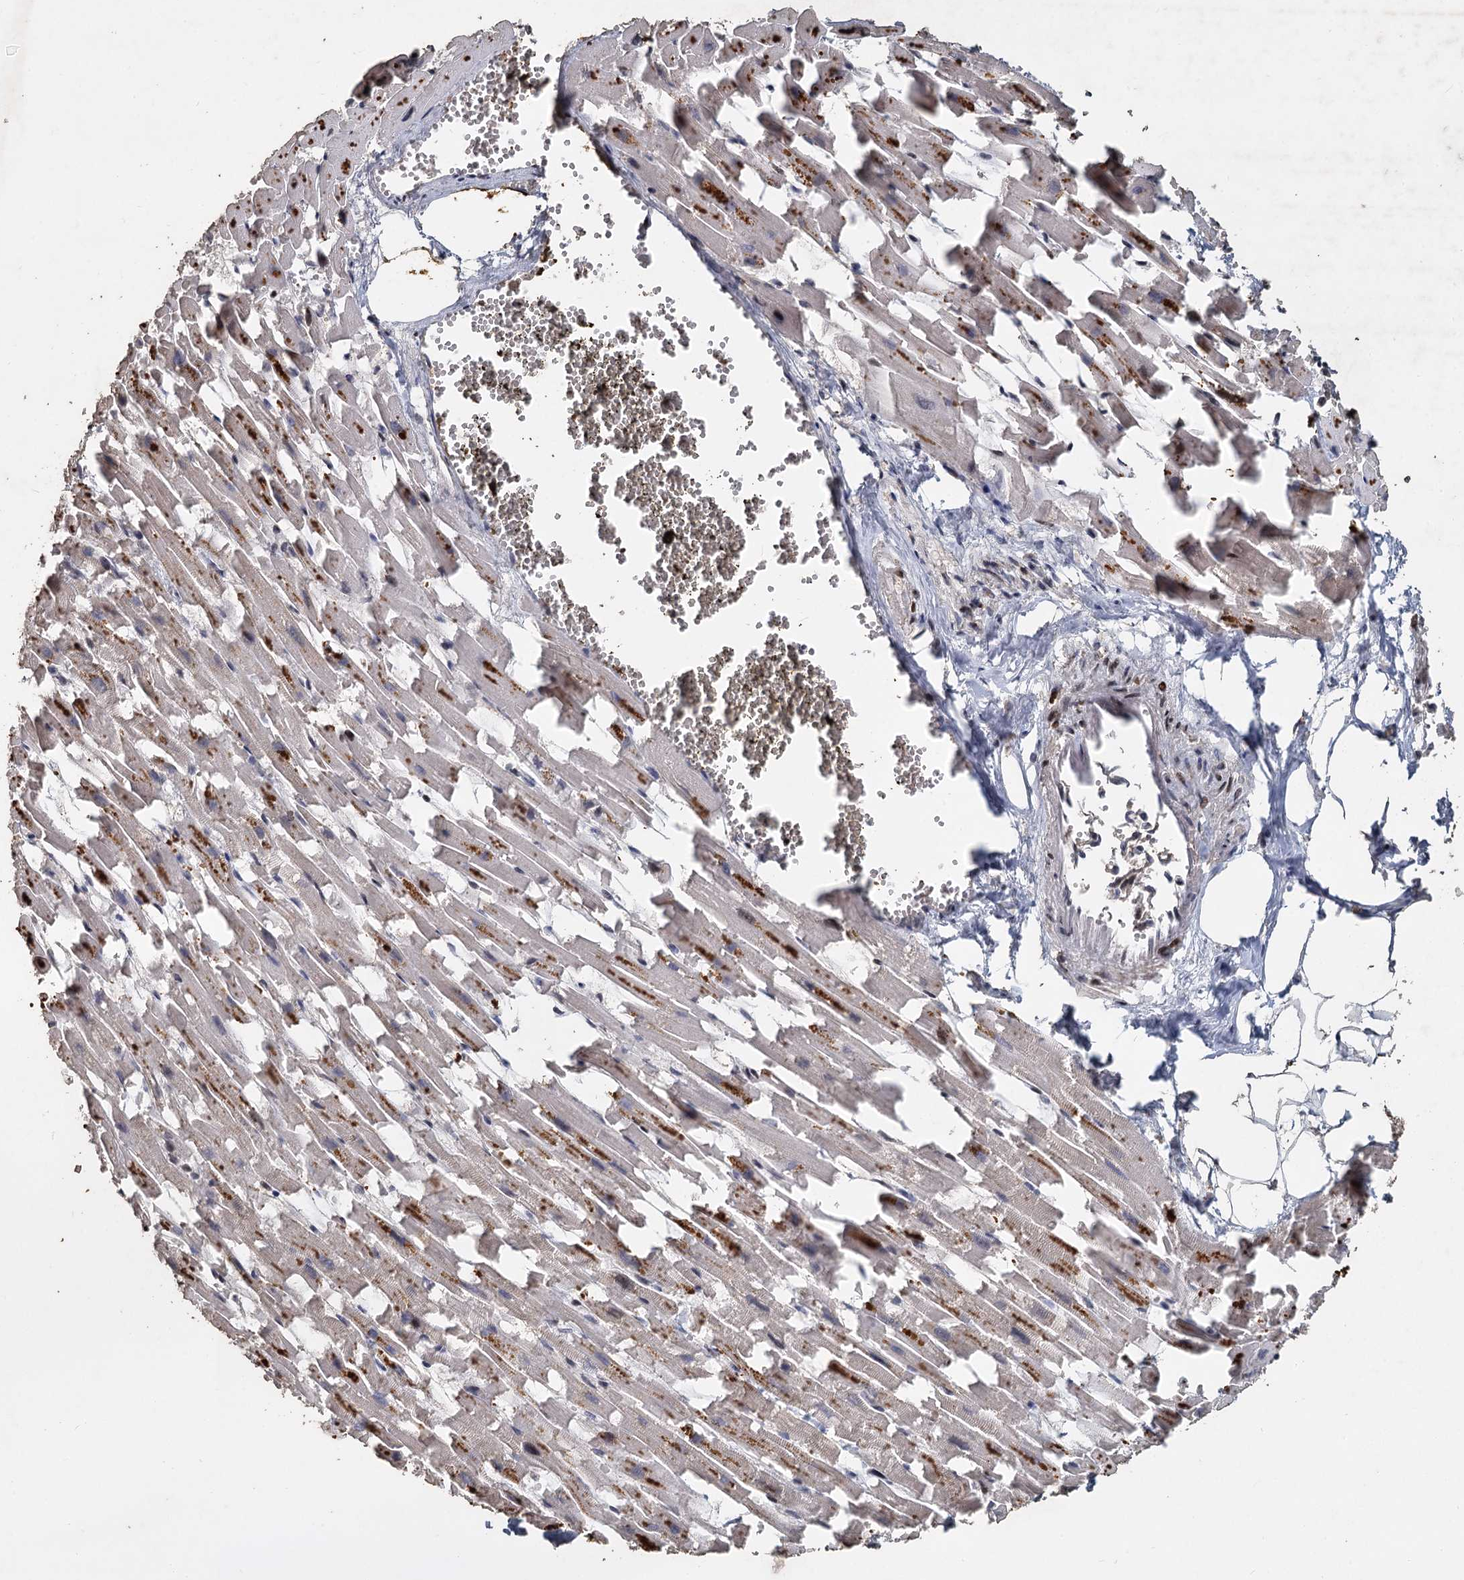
{"staining": {"intensity": "moderate", "quantity": ">75%", "location": "cytoplasmic/membranous"}, "tissue": "heart muscle", "cell_type": "Cardiomyocytes", "image_type": "normal", "snomed": [{"axis": "morphology", "description": "Normal tissue, NOS"}, {"axis": "topography", "description": "Heart"}], "caption": "Immunohistochemical staining of normal heart muscle reveals medium levels of moderate cytoplasmic/membranous staining in about >75% of cardiomyocytes.", "gene": "CCDC61", "patient": {"sex": "female", "age": 64}}